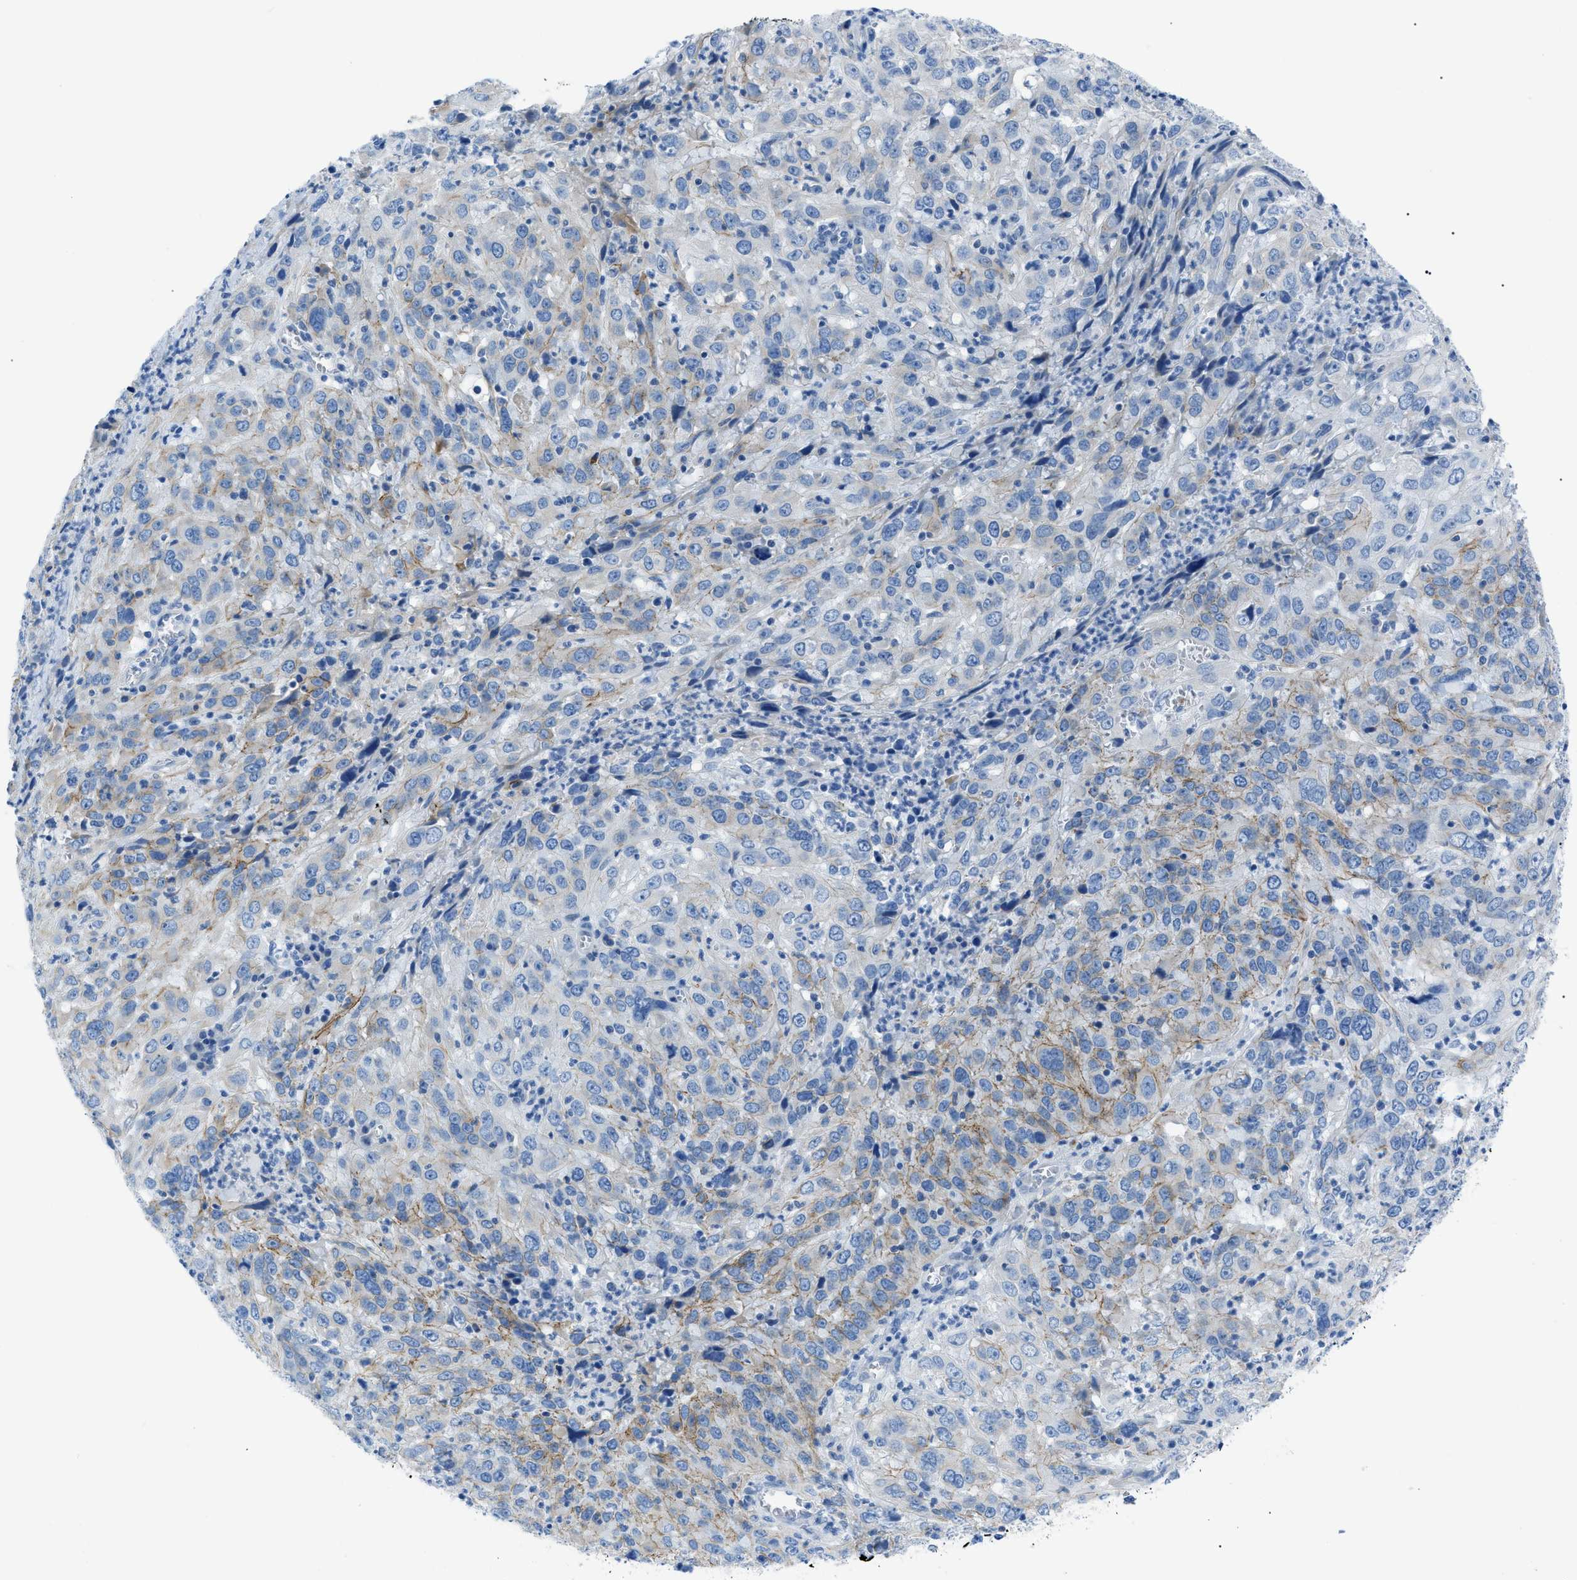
{"staining": {"intensity": "moderate", "quantity": "<25%", "location": "cytoplasmic/membranous"}, "tissue": "cervical cancer", "cell_type": "Tumor cells", "image_type": "cancer", "snomed": [{"axis": "morphology", "description": "Squamous cell carcinoma, NOS"}, {"axis": "topography", "description": "Cervix"}], "caption": "Approximately <25% of tumor cells in cervical squamous cell carcinoma demonstrate moderate cytoplasmic/membranous protein staining as visualized by brown immunohistochemical staining.", "gene": "ZDHHC24", "patient": {"sex": "female", "age": 32}}